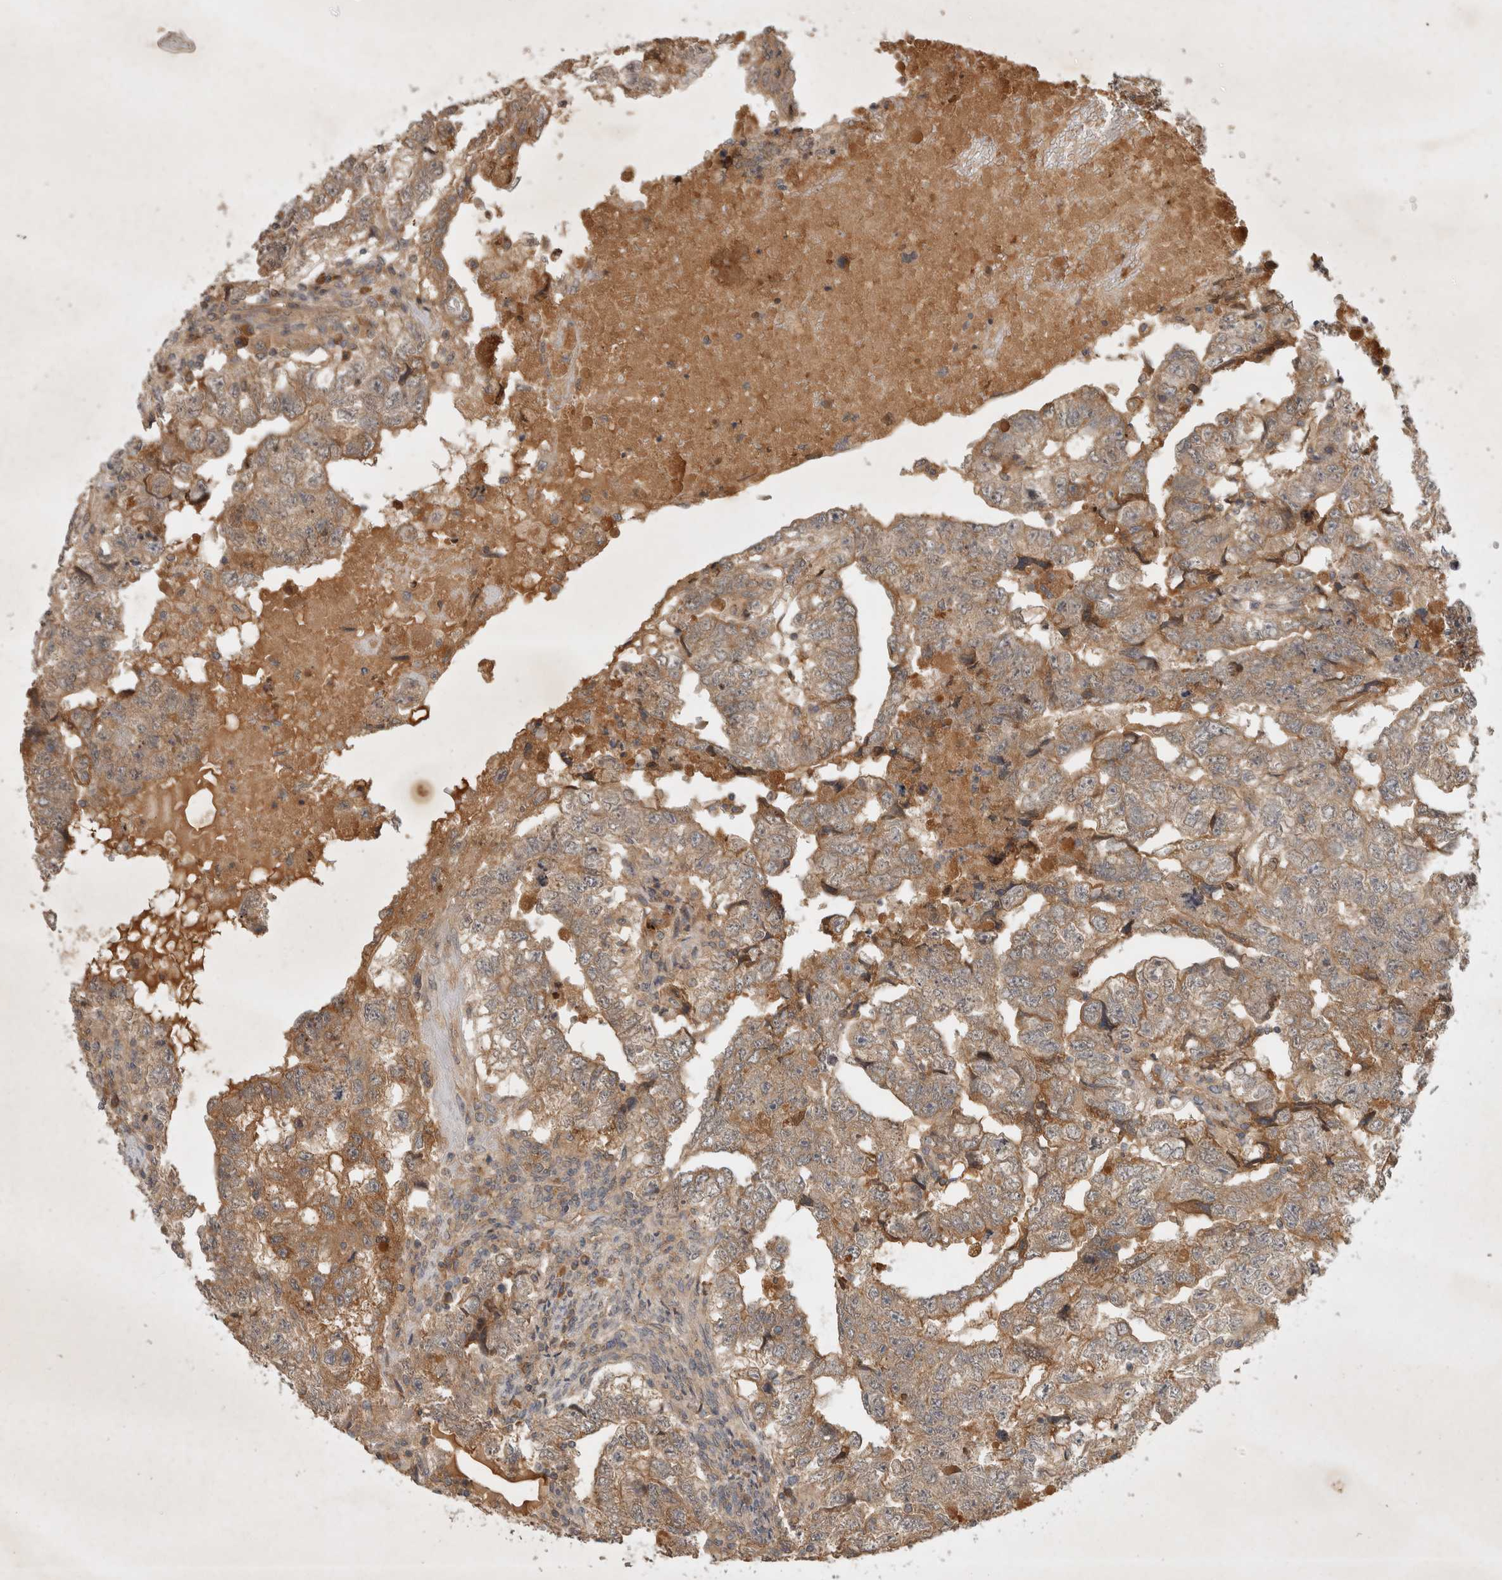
{"staining": {"intensity": "weak", "quantity": ">75%", "location": "cytoplasmic/membranous"}, "tissue": "testis cancer", "cell_type": "Tumor cells", "image_type": "cancer", "snomed": [{"axis": "morphology", "description": "Carcinoma, Embryonal, NOS"}, {"axis": "topography", "description": "Testis"}], "caption": "Immunohistochemistry micrograph of neoplastic tissue: human embryonal carcinoma (testis) stained using immunohistochemistry shows low levels of weak protein expression localized specifically in the cytoplasmic/membranous of tumor cells, appearing as a cytoplasmic/membranous brown color.", "gene": "YES1", "patient": {"sex": "male", "age": 36}}